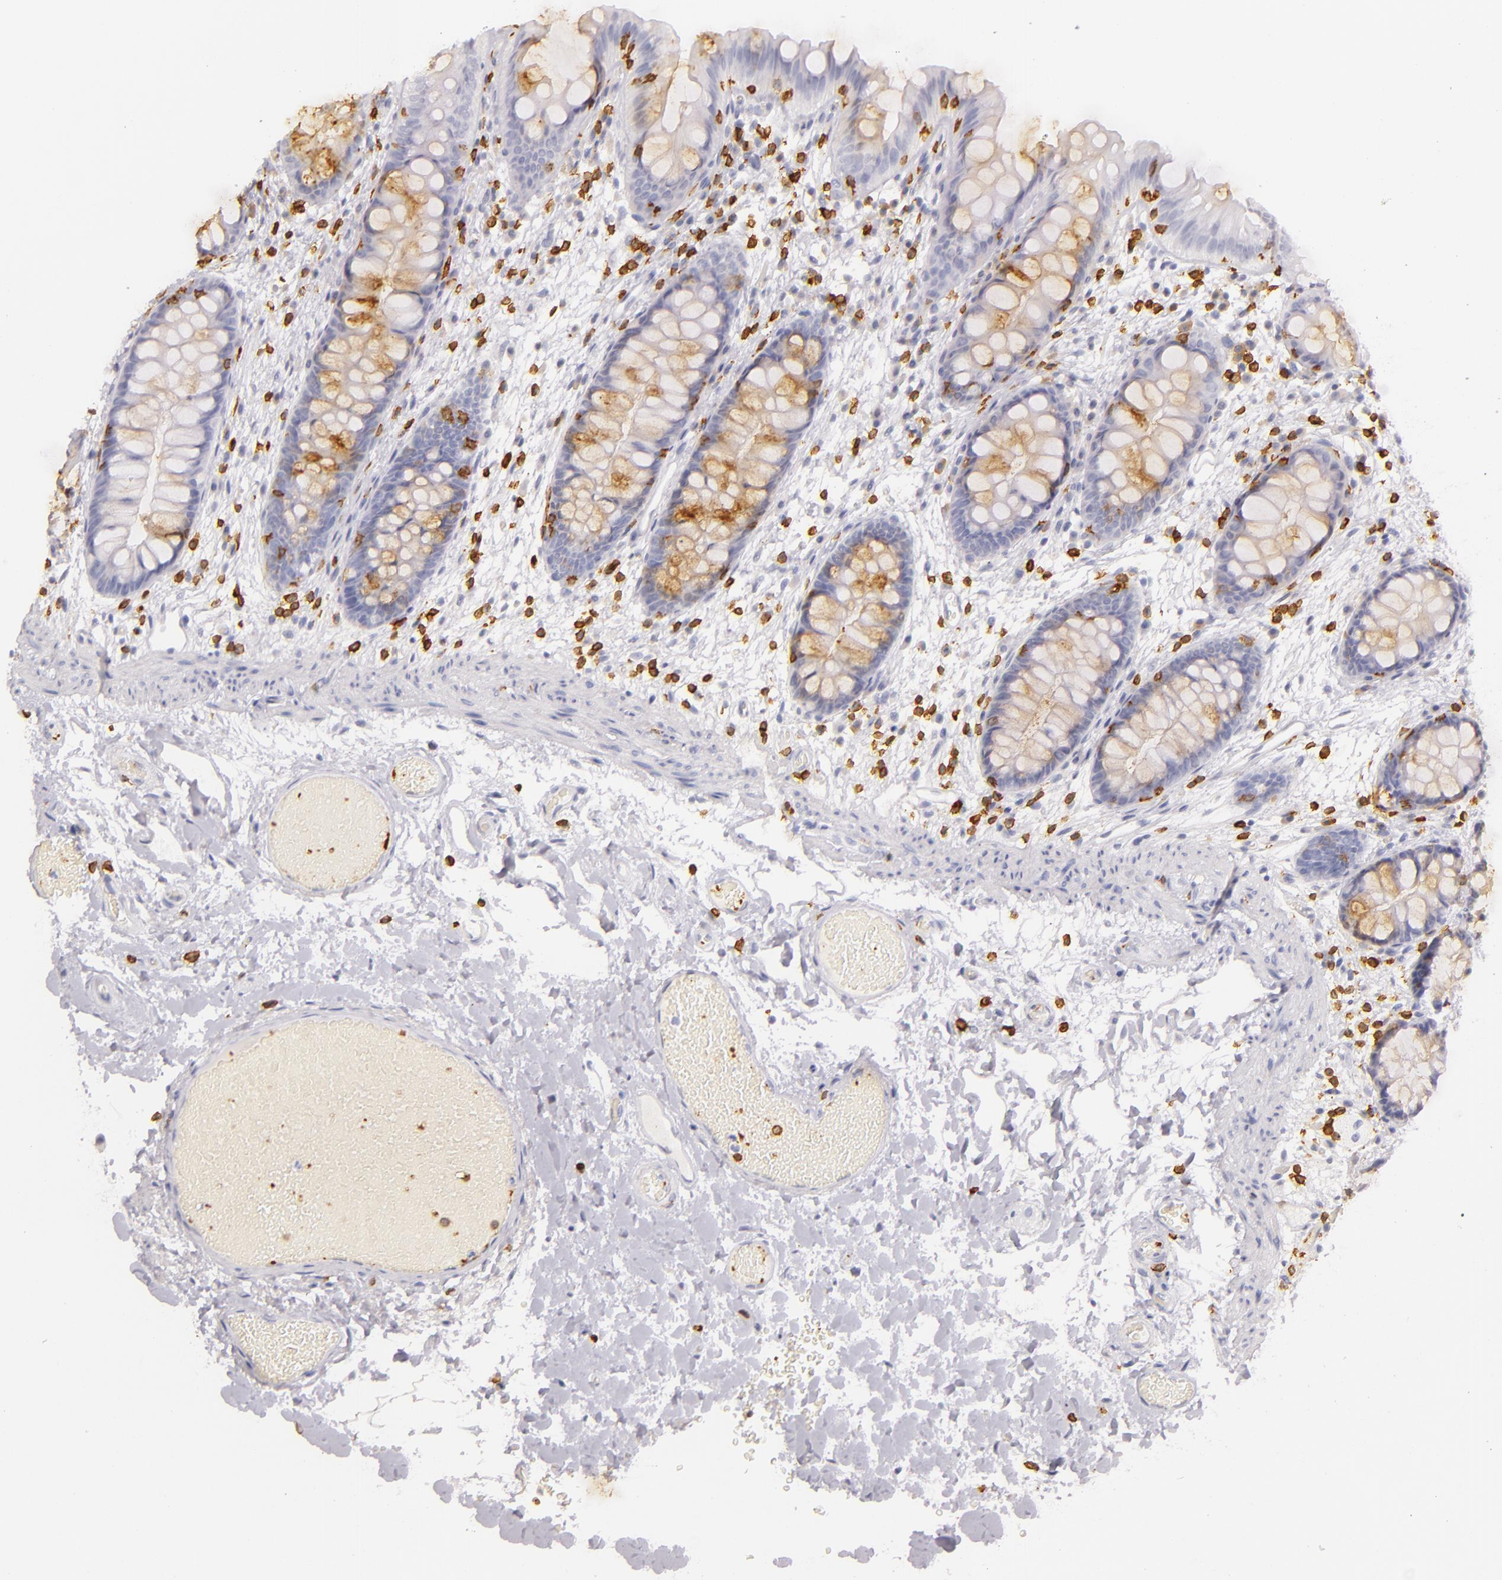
{"staining": {"intensity": "negative", "quantity": "none", "location": "none"}, "tissue": "colon", "cell_type": "Endothelial cells", "image_type": "normal", "snomed": [{"axis": "morphology", "description": "Normal tissue, NOS"}, {"axis": "topography", "description": "Smooth muscle"}, {"axis": "topography", "description": "Colon"}], "caption": "A high-resolution image shows immunohistochemistry (IHC) staining of normal colon, which reveals no significant expression in endothelial cells.", "gene": "LAT", "patient": {"sex": "male", "age": 67}}